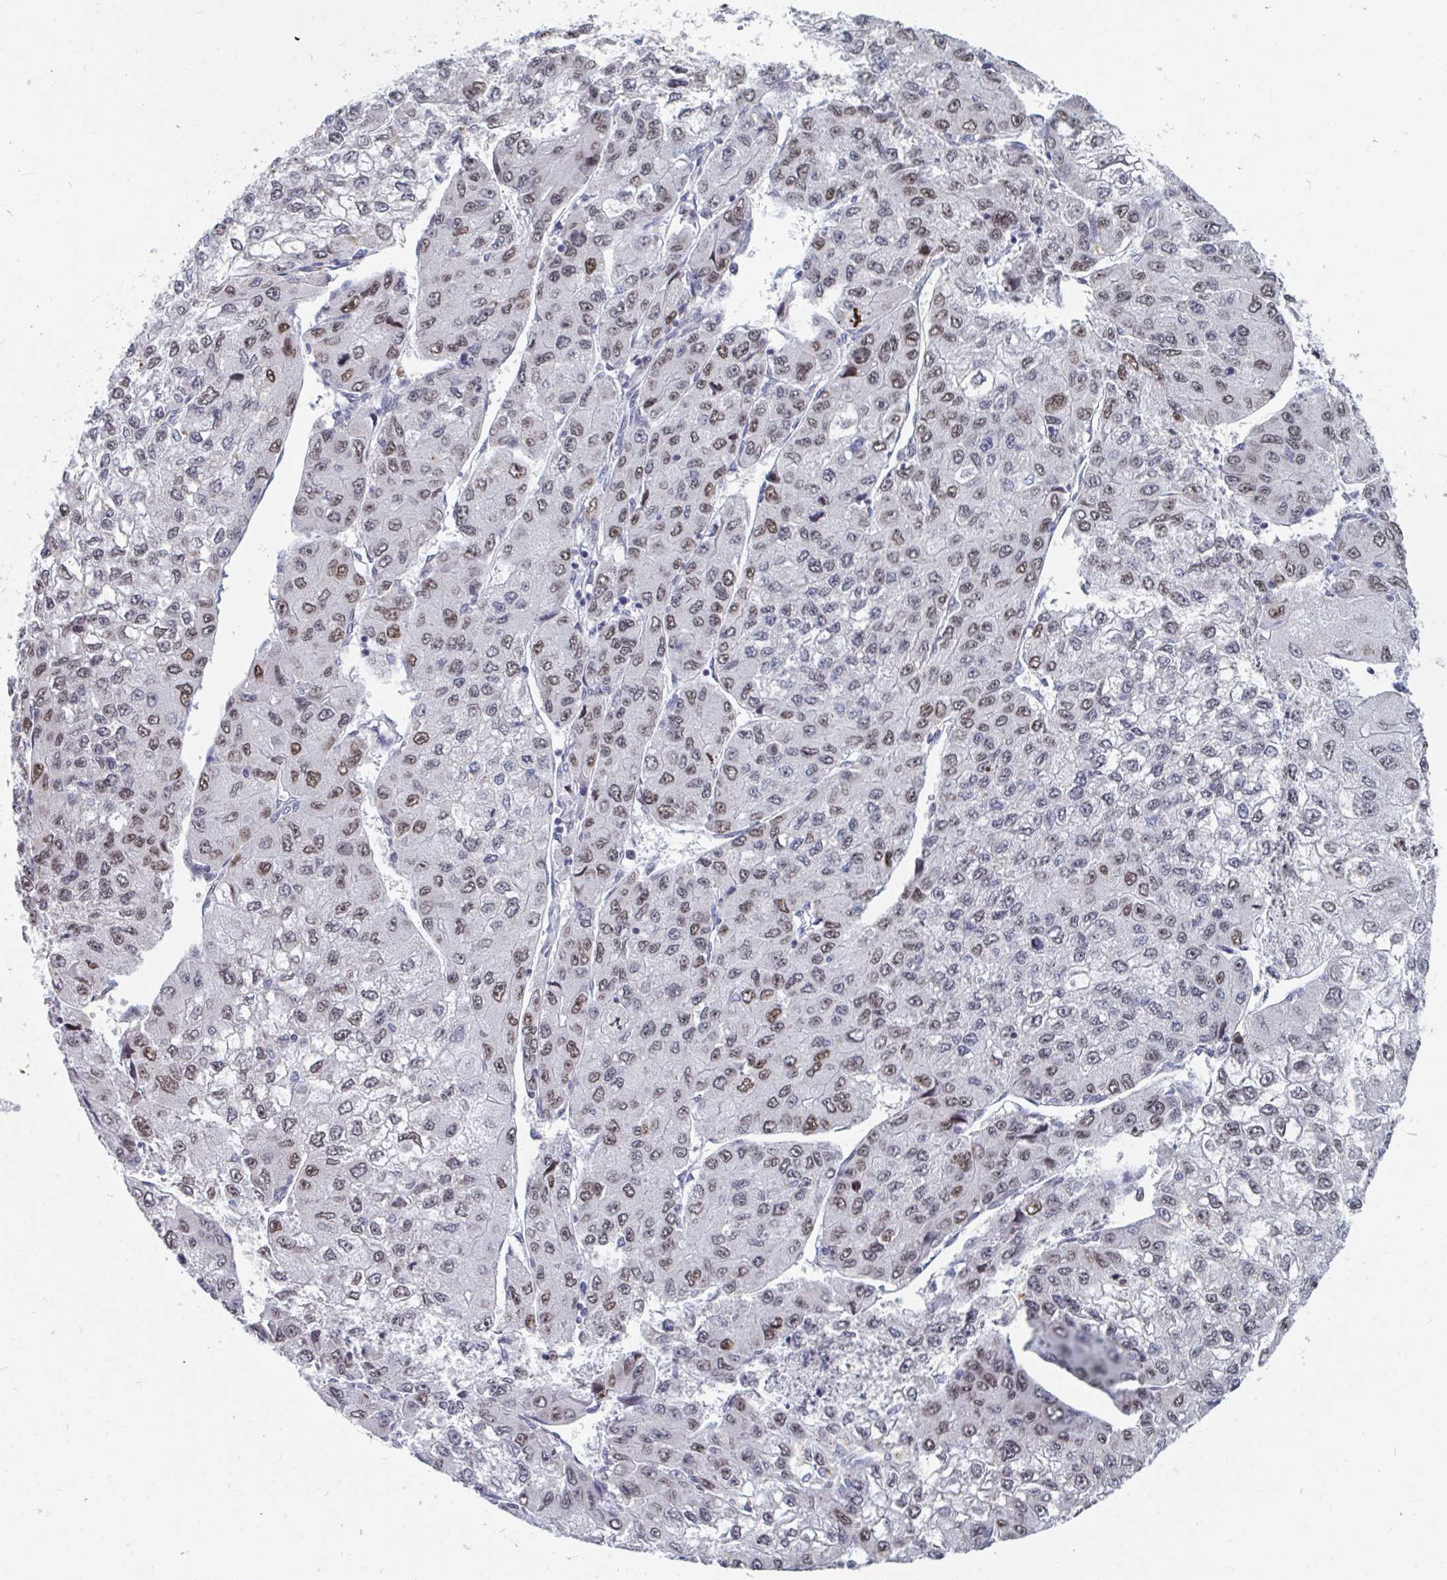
{"staining": {"intensity": "moderate", "quantity": "25%-75%", "location": "nuclear"}, "tissue": "liver cancer", "cell_type": "Tumor cells", "image_type": "cancer", "snomed": [{"axis": "morphology", "description": "Carcinoma, Hepatocellular, NOS"}, {"axis": "topography", "description": "Liver"}], "caption": "The histopathology image displays immunohistochemical staining of liver hepatocellular carcinoma. There is moderate nuclear expression is identified in about 25%-75% of tumor cells. (IHC, brightfield microscopy, high magnification).", "gene": "TRIP12", "patient": {"sex": "female", "age": 66}}